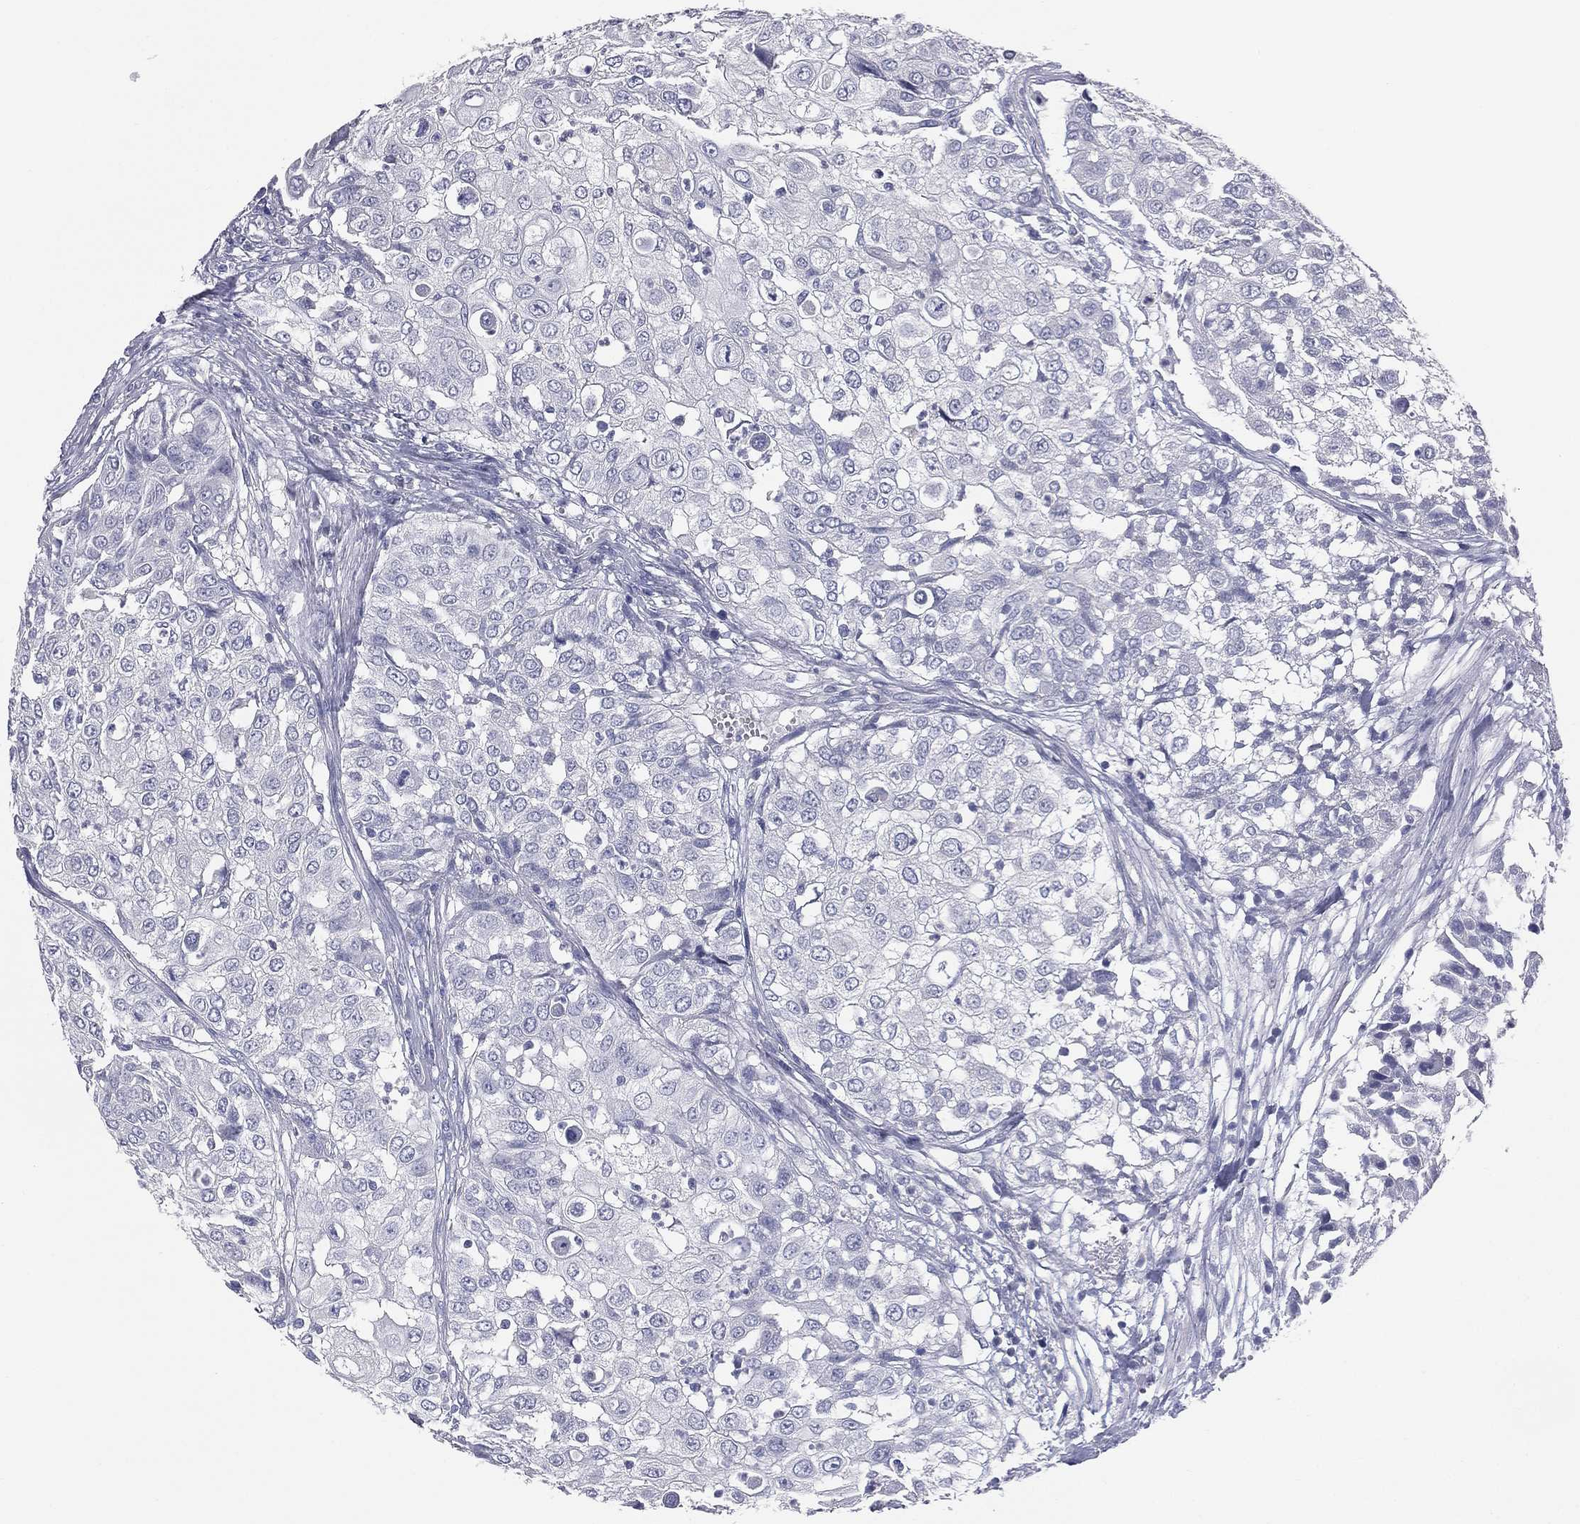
{"staining": {"intensity": "negative", "quantity": "none", "location": "none"}, "tissue": "urothelial cancer", "cell_type": "Tumor cells", "image_type": "cancer", "snomed": [{"axis": "morphology", "description": "Urothelial carcinoma, High grade"}, {"axis": "topography", "description": "Urinary bladder"}], "caption": "There is no significant staining in tumor cells of urothelial cancer.", "gene": "STK31", "patient": {"sex": "female", "age": 79}}